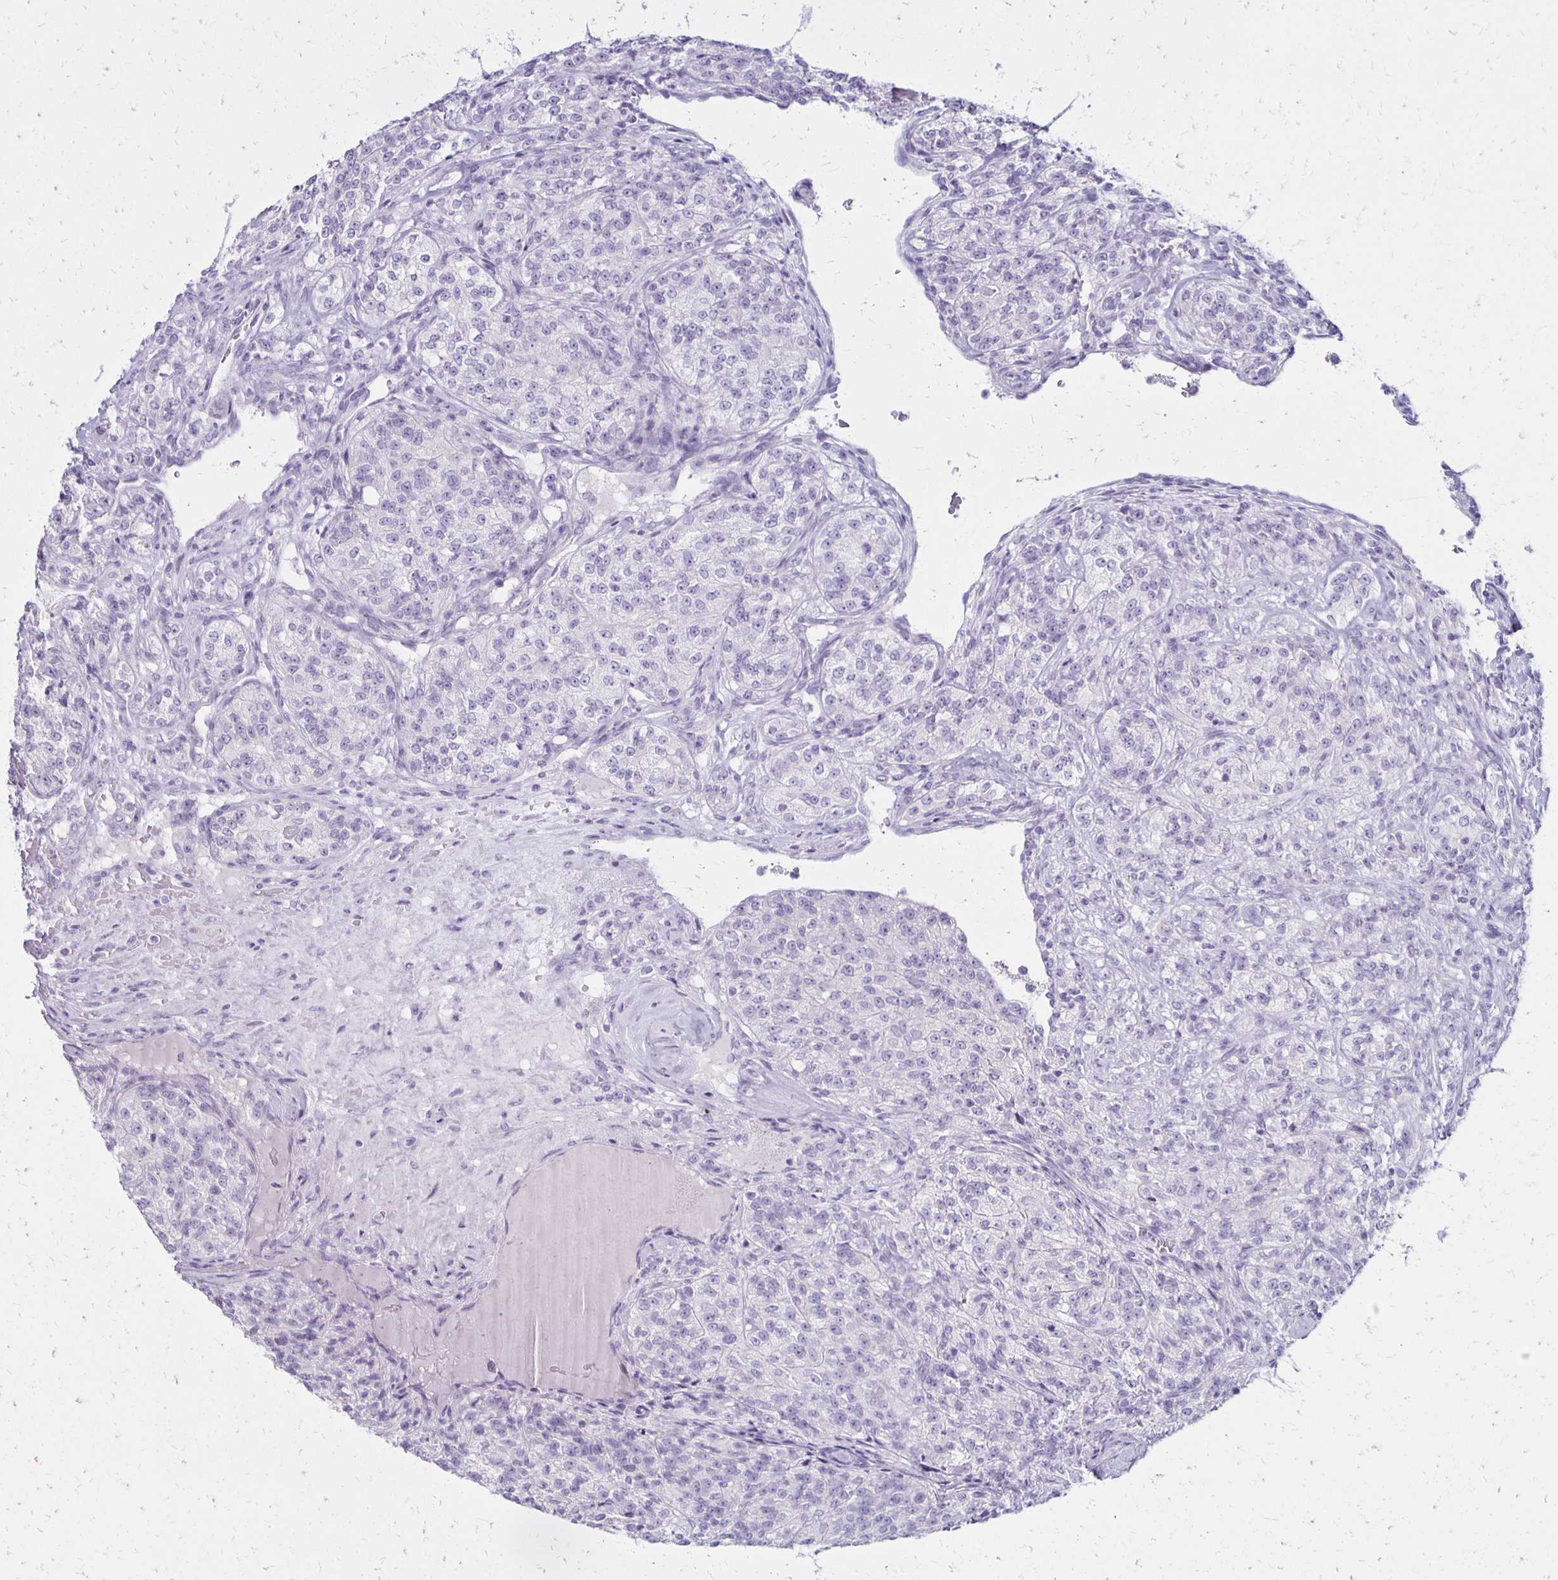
{"staining": {"intensity": "negative", "quantity": "none", "location": "none"}, "tissue": "renal cancer", "cell_type": "Tumor cells", "image_type": "cancer", "snomed": [{"axis": "morphology", "description": "Adenocarcinoma, NOS"}, {"axis": "topography", "description": "Kidney"}], "caption": "Renal cancer was stained to show a protein in brown. There is no significant expression in tumor cells.", "gene": "RYR1", "patient": {"sex": "female", "age": 63}}